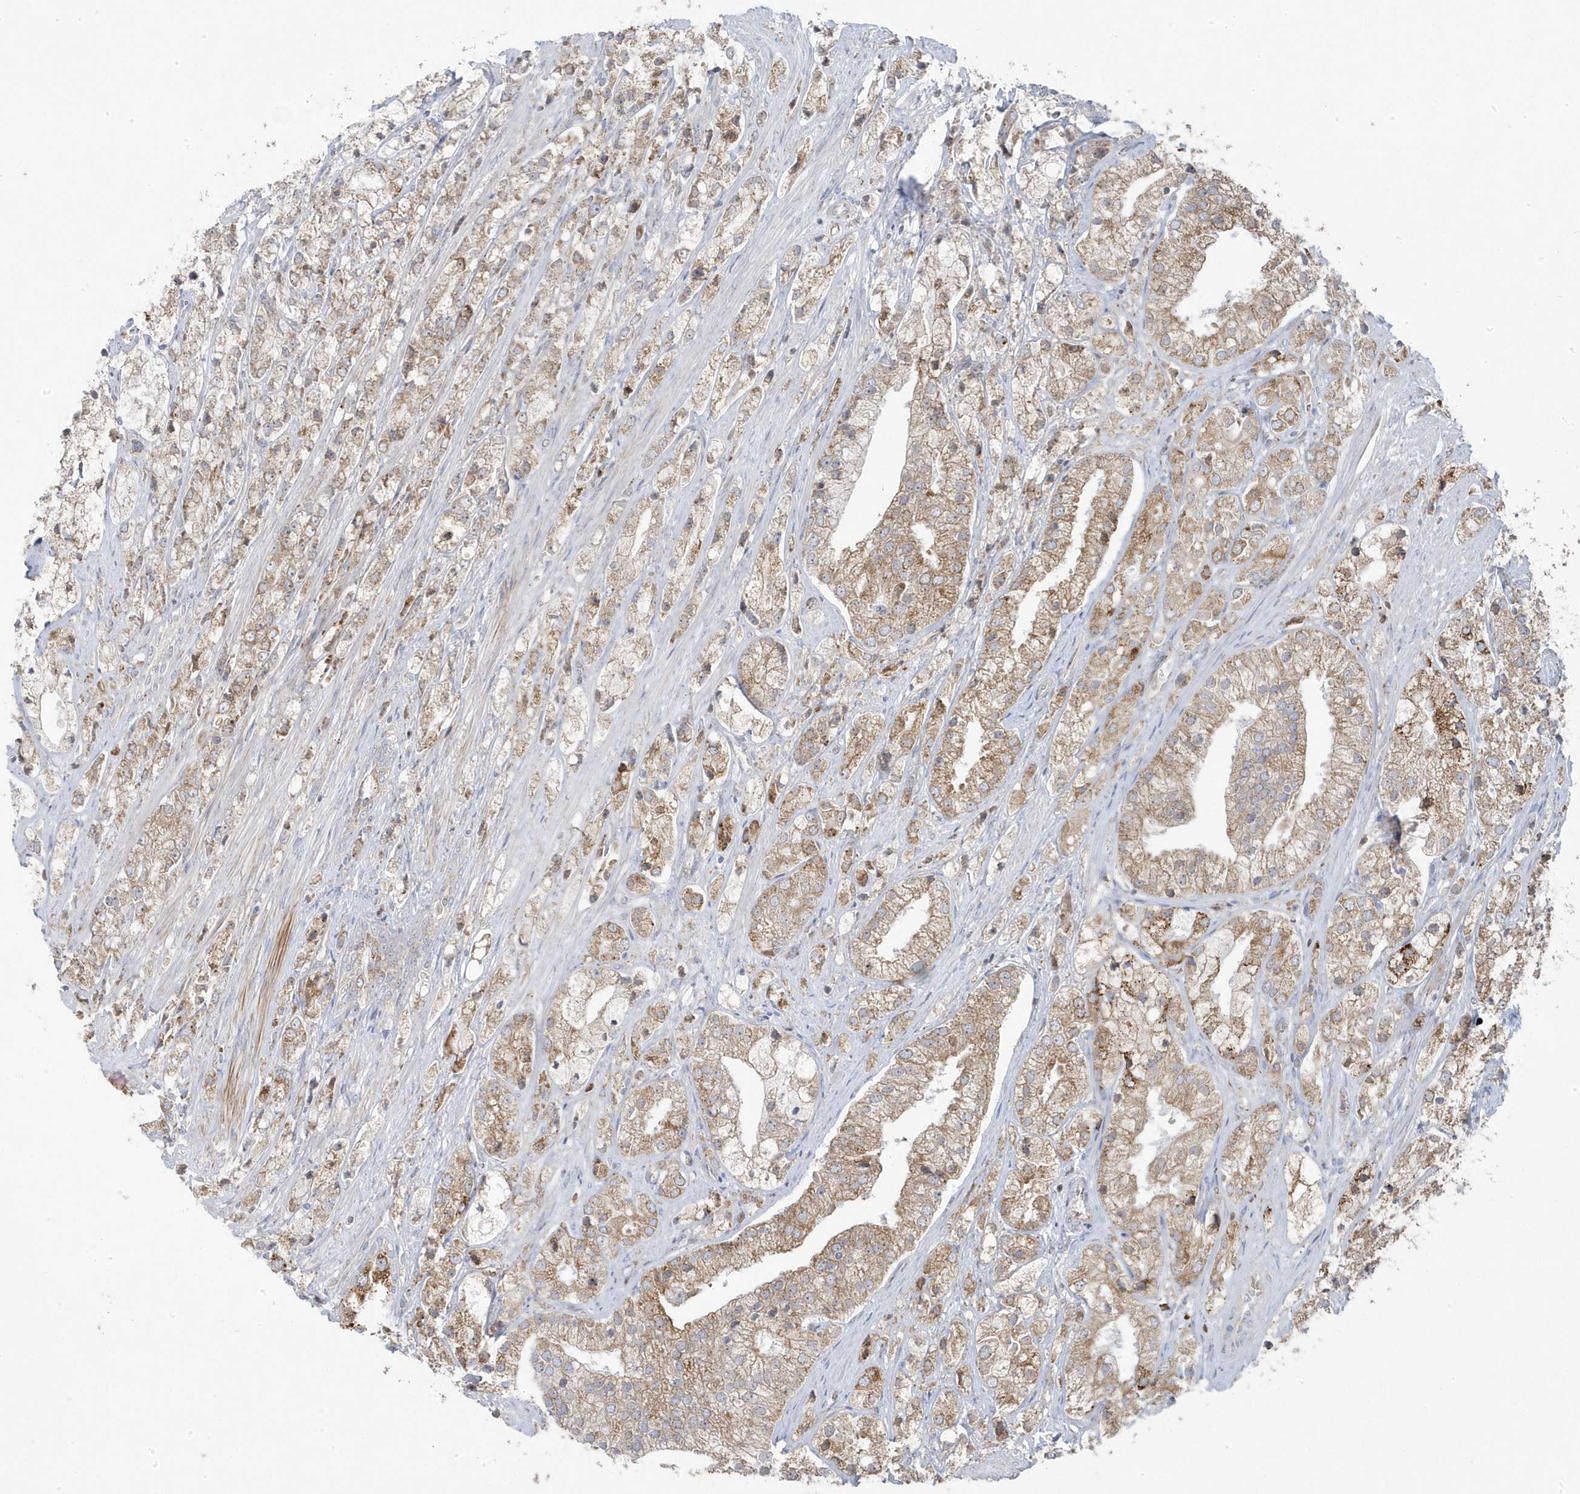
{"staining": {"intensity": "moderate", "quantity": ">75%", "location": "cytoplasmic/membranous"}, "tissue": "prostate cancer", "cell_type": "Tumor cells", "image_type": "cancer", "snomed": [{"axis": "morphology", "description": "Adenocarcinoma, High grade"}, {"axis": "topography", "description": "Prostate"}], "caption": "Immunohistochemistry (IHC) (DAB) staining of high-grade adenocarcinoma (prostate) shows moderate cytoplasmic/membranous protein expression in about >75% of tumor cells.", "gene": "ZNF654", "patient": {"sex": "male", "age": 50}}